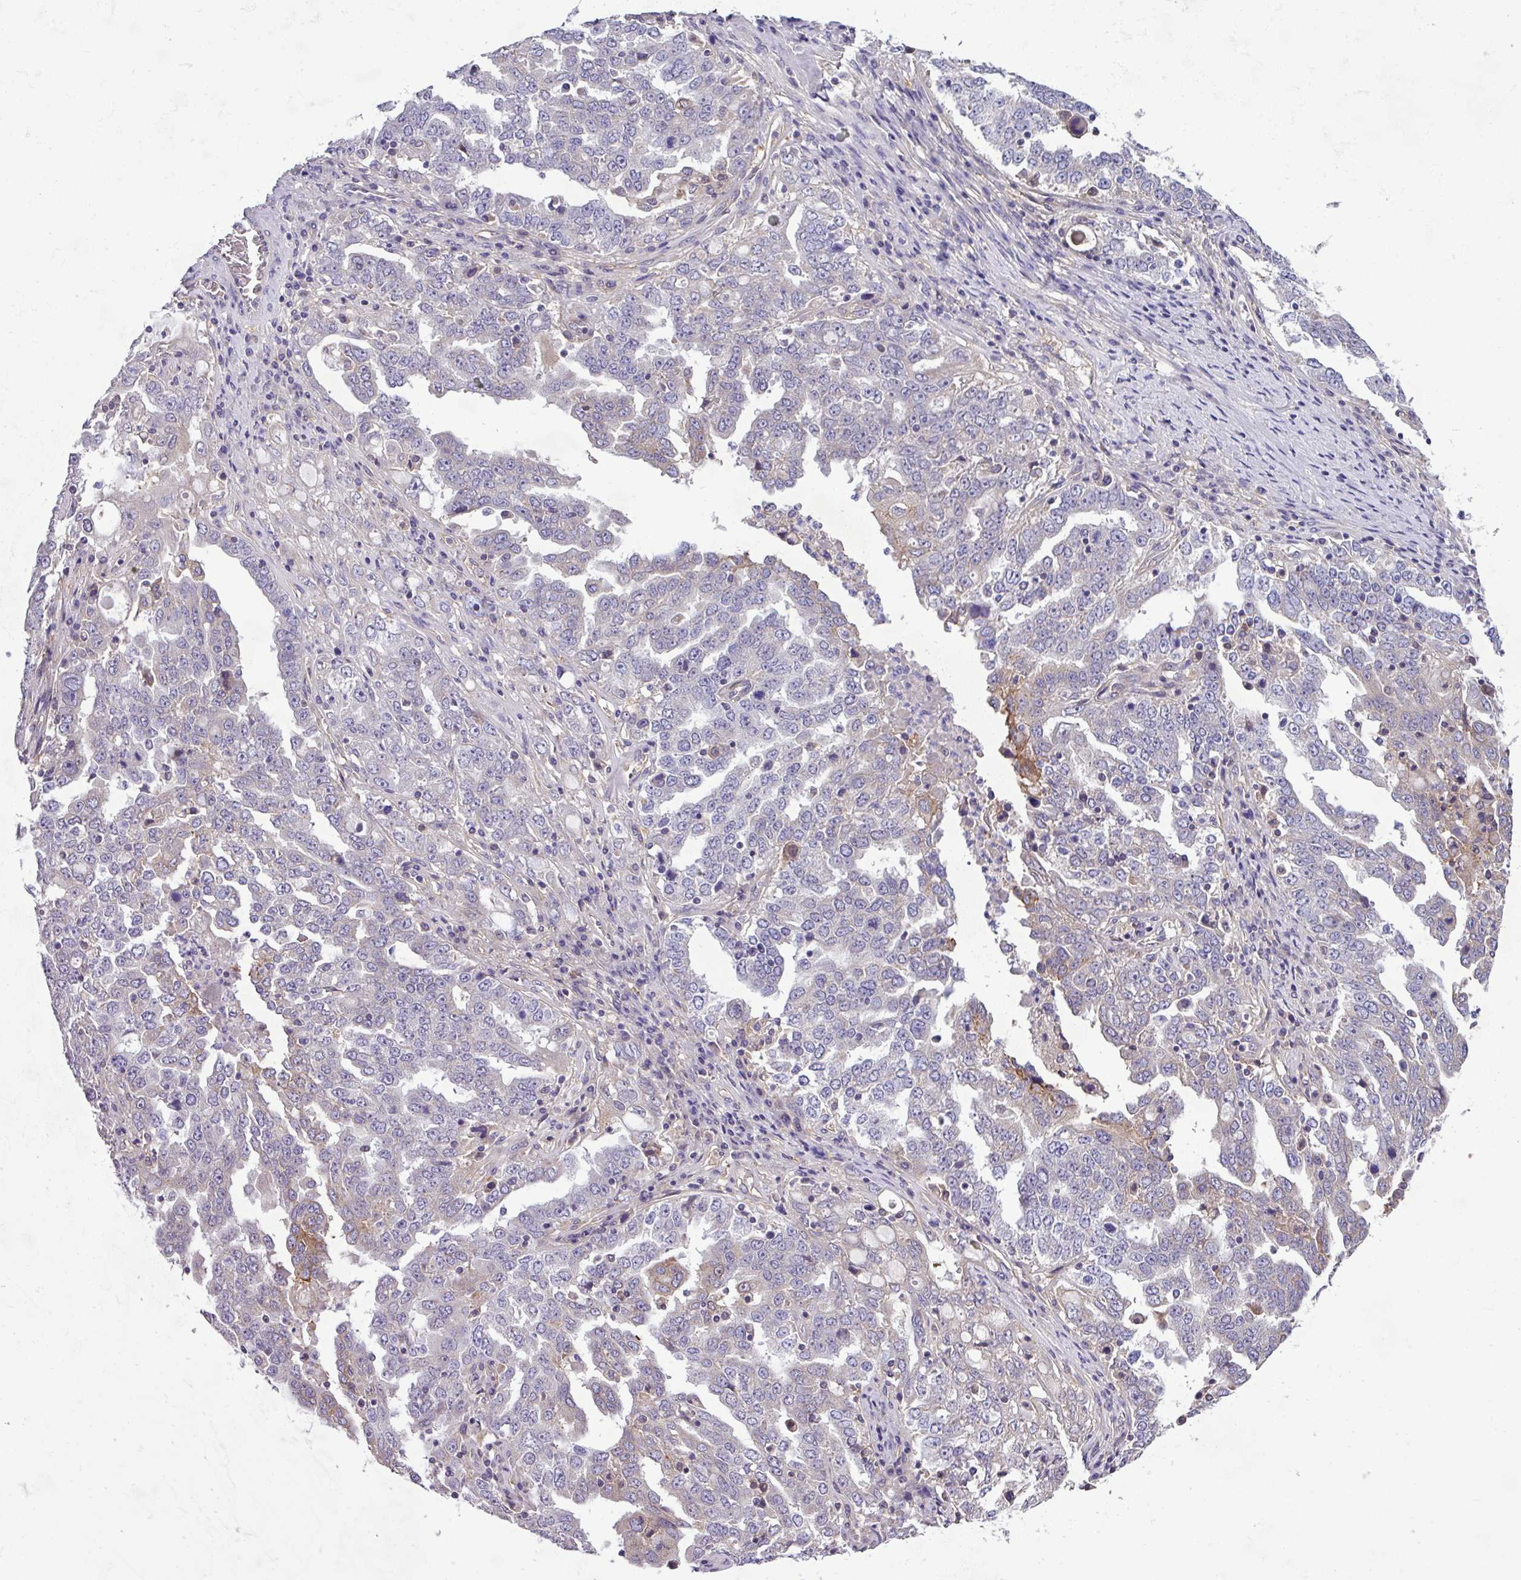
{"staining": {"intensity": "weak", "quantity": "<25%", "location": "cytoplasmic/membranous"}, "tissue": "ovarian cancer", "cell_type": "Tumor cells", "image_type": "cancer", "snomed": [{"axis": "morphology", "description": "Carcinoma, endometroid"}, {"axis": "topography", "description": "Ovary"}], "caption": "The IHC micrograph has no significant staining in tumor cells of ovarian cancer tissue.", "gene": "SLC23A2", "patient": {"sex": "female", "age": 62}}